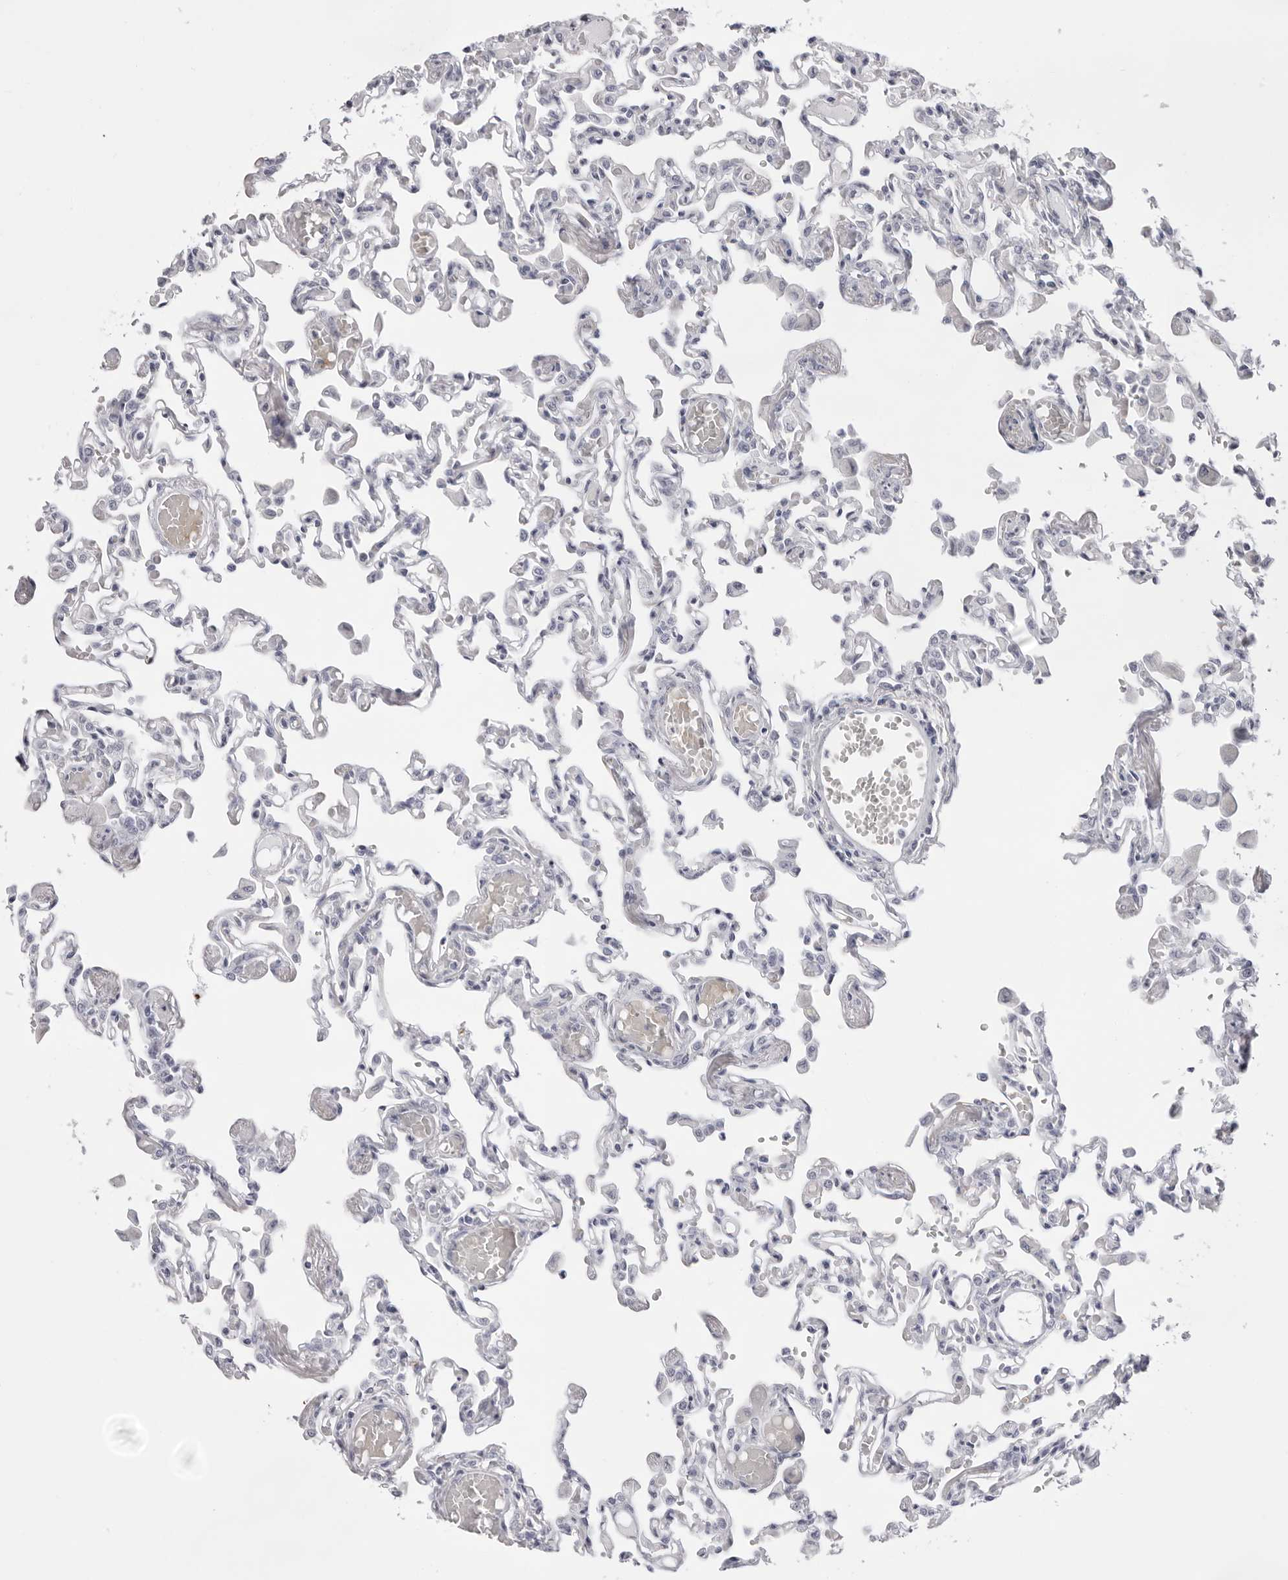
{"staining": {"intensity": "negative", "quantity": "none", "location": "none"}, "tissue": "lung", "cell_type": "Alveolar cells", "image_type": "normal", "snomed": [{"axis": "morphology", "description": "Normal tissue, NOS"}, {"axis": "topography", "description": "Bronchus"}, {"axis": "topography", "description": "Lung"}], "caption": "Immunohistochemistry of unremarkable human lung displays no positivity in alveolar cells.", "gene": "SPTA1", "patient": {"sex": "female", "age": 49}}